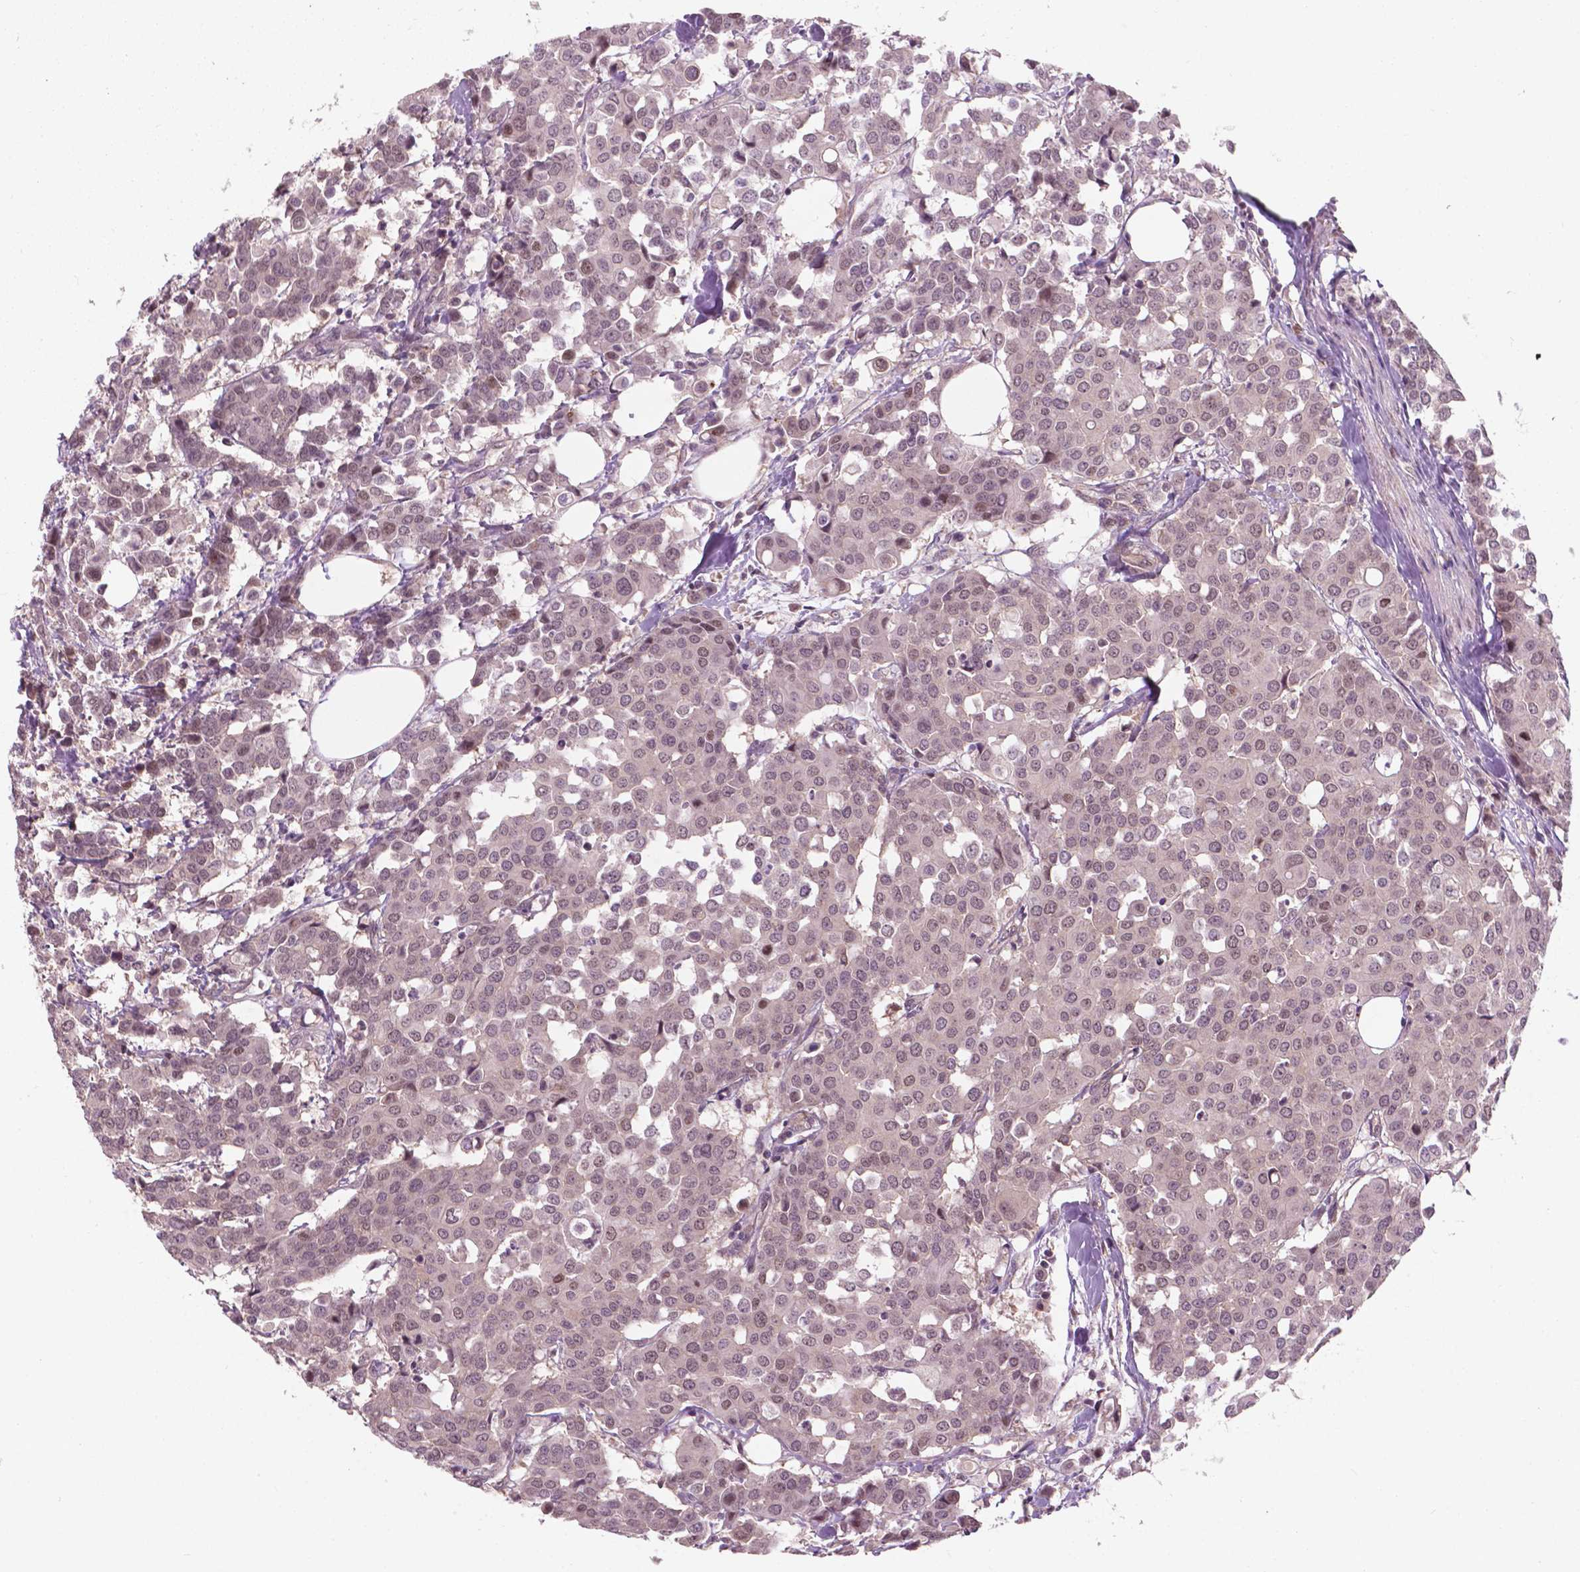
{"staining": {"intensity": "negative", "quantity": "none", "location": "none"}, "tissue": "carcinoid", "cell_type": "Tumor cells", "image_type": "cancer", "snomed": [{"axis": "morphology", "description": "Carcinoid, malignant, NOS"}, {"axis": "topography", "description": "Colon"}], "caption": "This is a micrograph of immunohistochemistry staining of carcinoid (malignant), which shows no staining in tumor cells.", "gene": "NFAT5", "patient": {"sex": "male", "age": 81}}